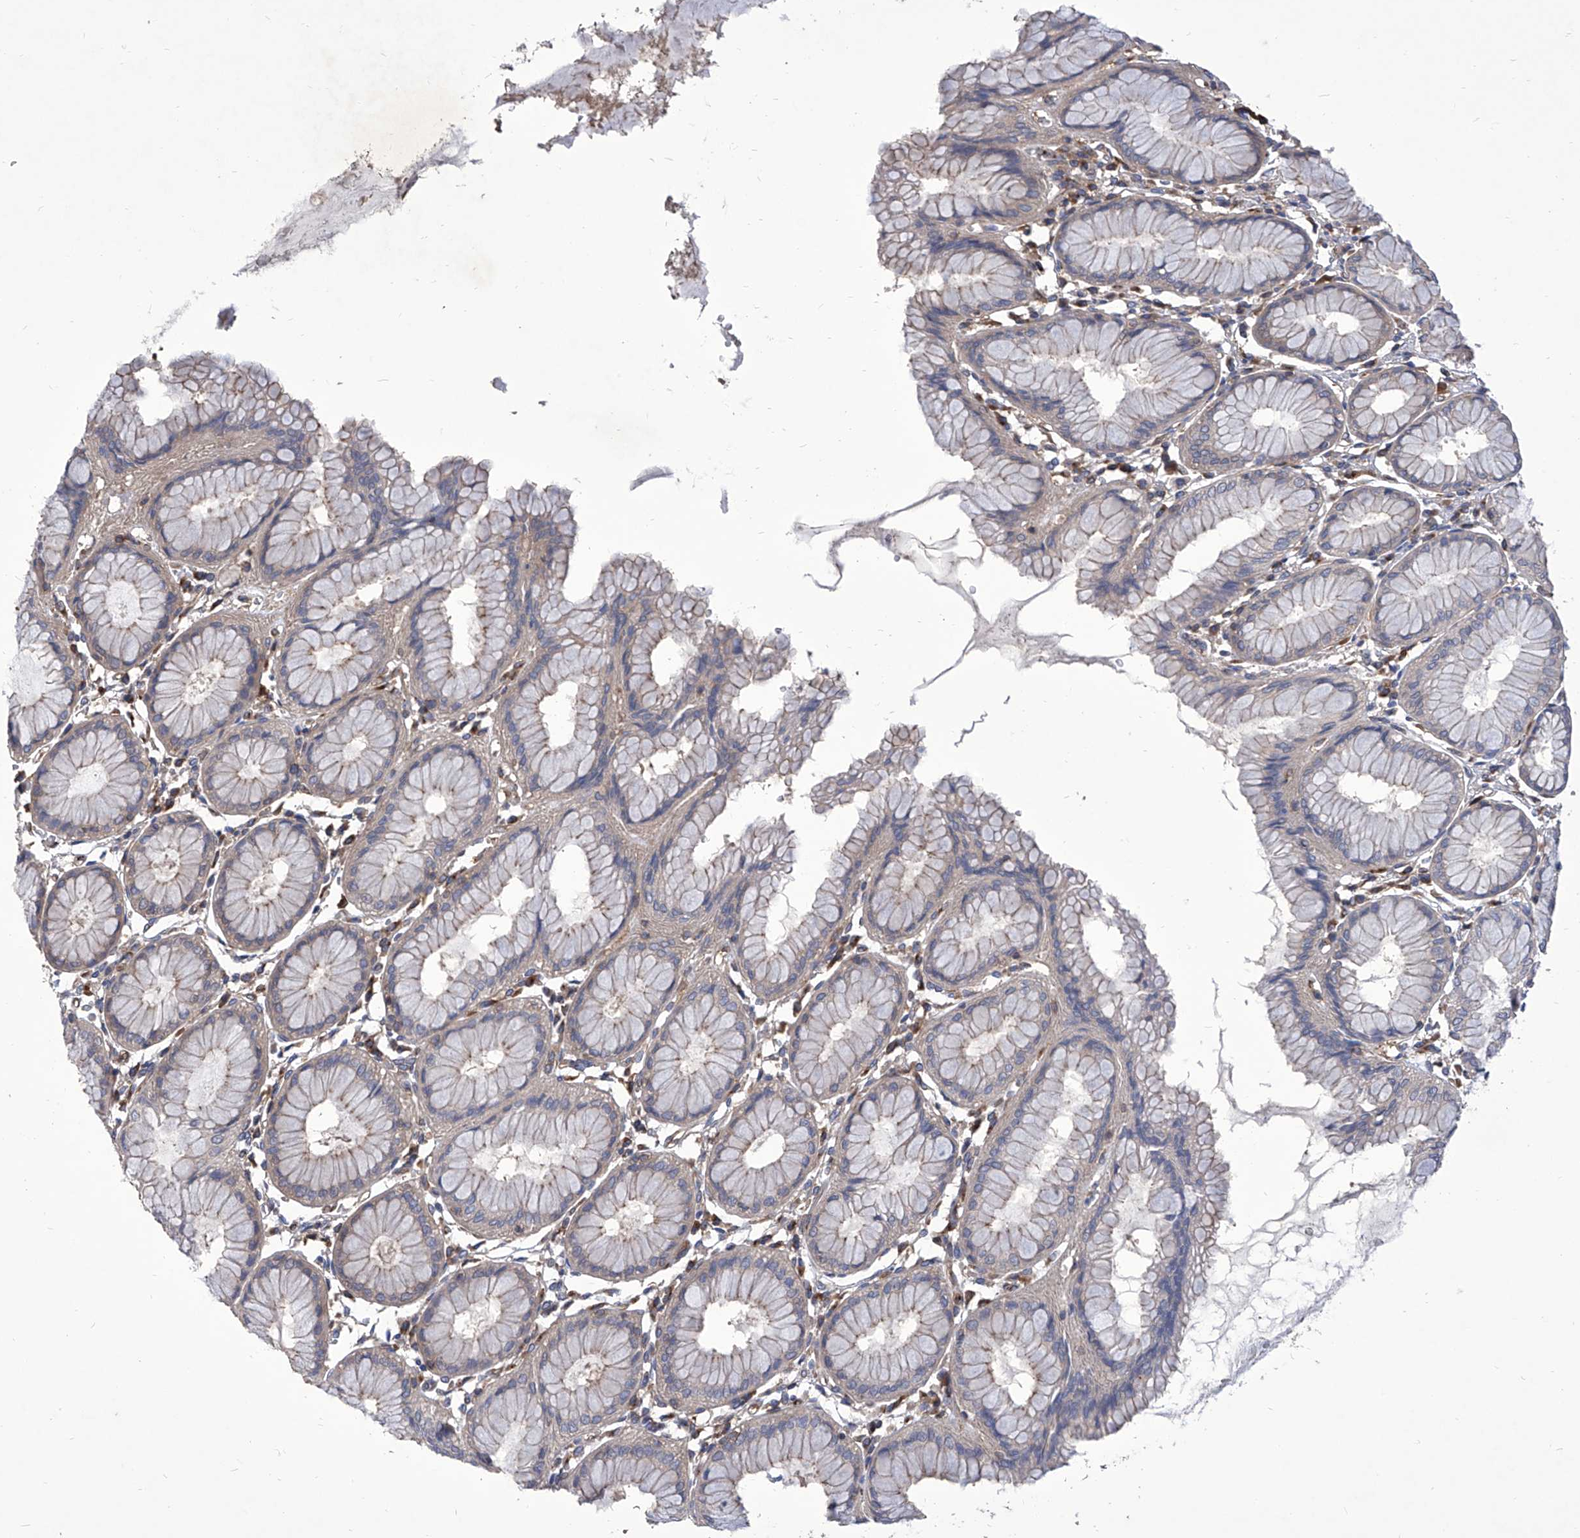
{"staining": {"intensity": "weak", "quantity": "25%-75%", "location": "cytoplasmic/membranous"}, "tissue": "stomach", "cell_type": "Glandular cells", "image_type": "normal", "snomed": [{"axis": "morphology", "description": "Normal tissue, NOS"}, {"axis": "topography", "description": "Stomach, lower"}], "caption": "Immunohistochemistry (DAB (3,3'-diaminobenzidine)) staining of benign stomach reveals weak cytoplasmic/membranous protein positivity in about 25%-75% of glandular cells.", "gene": "TJAP1", "patient": {"sex": "female", "age": 56}}